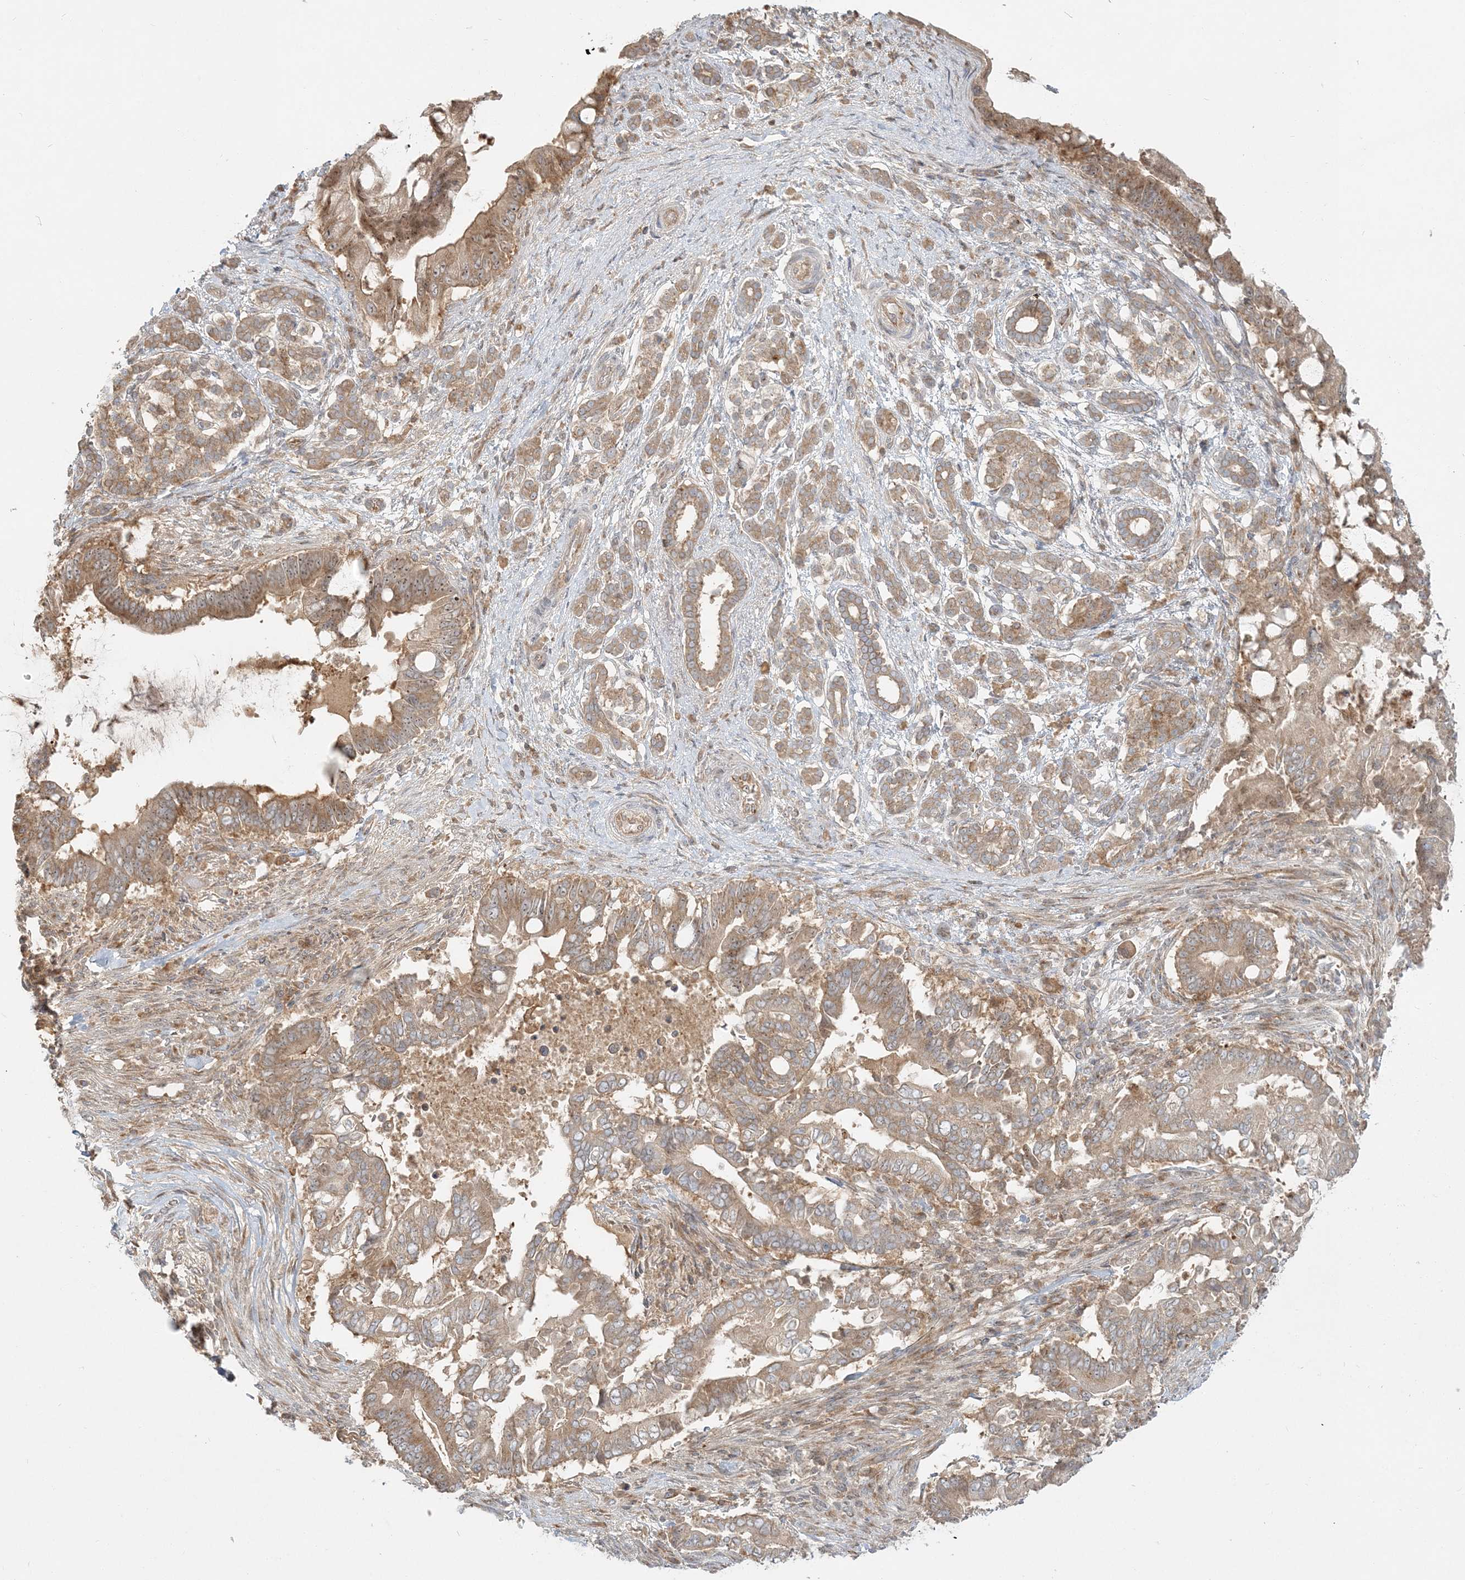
{"staining": {"intensity": "moderate", "quantity": ">75%", "location": "cytoplasmic/membranous"}, "tissue": "pancreatic cancer", "cell_type": "Tumor cells", "image_type": "cancer", "snomed": [{"axis": "morphology", "description": "Adenocarcinoma, NOS"}, {"axis": "topography", "description": "Pancreas"}], "caption": "Immunohistochemical staining of human pancreatic cancer (adenocarcinoma) reveals medium levels of moderate cytoplasmic/membranous protein staining in about >75% of tumor cells.", "gene": "AP1AR", "patient": {"sex": "male", "age": 68}}